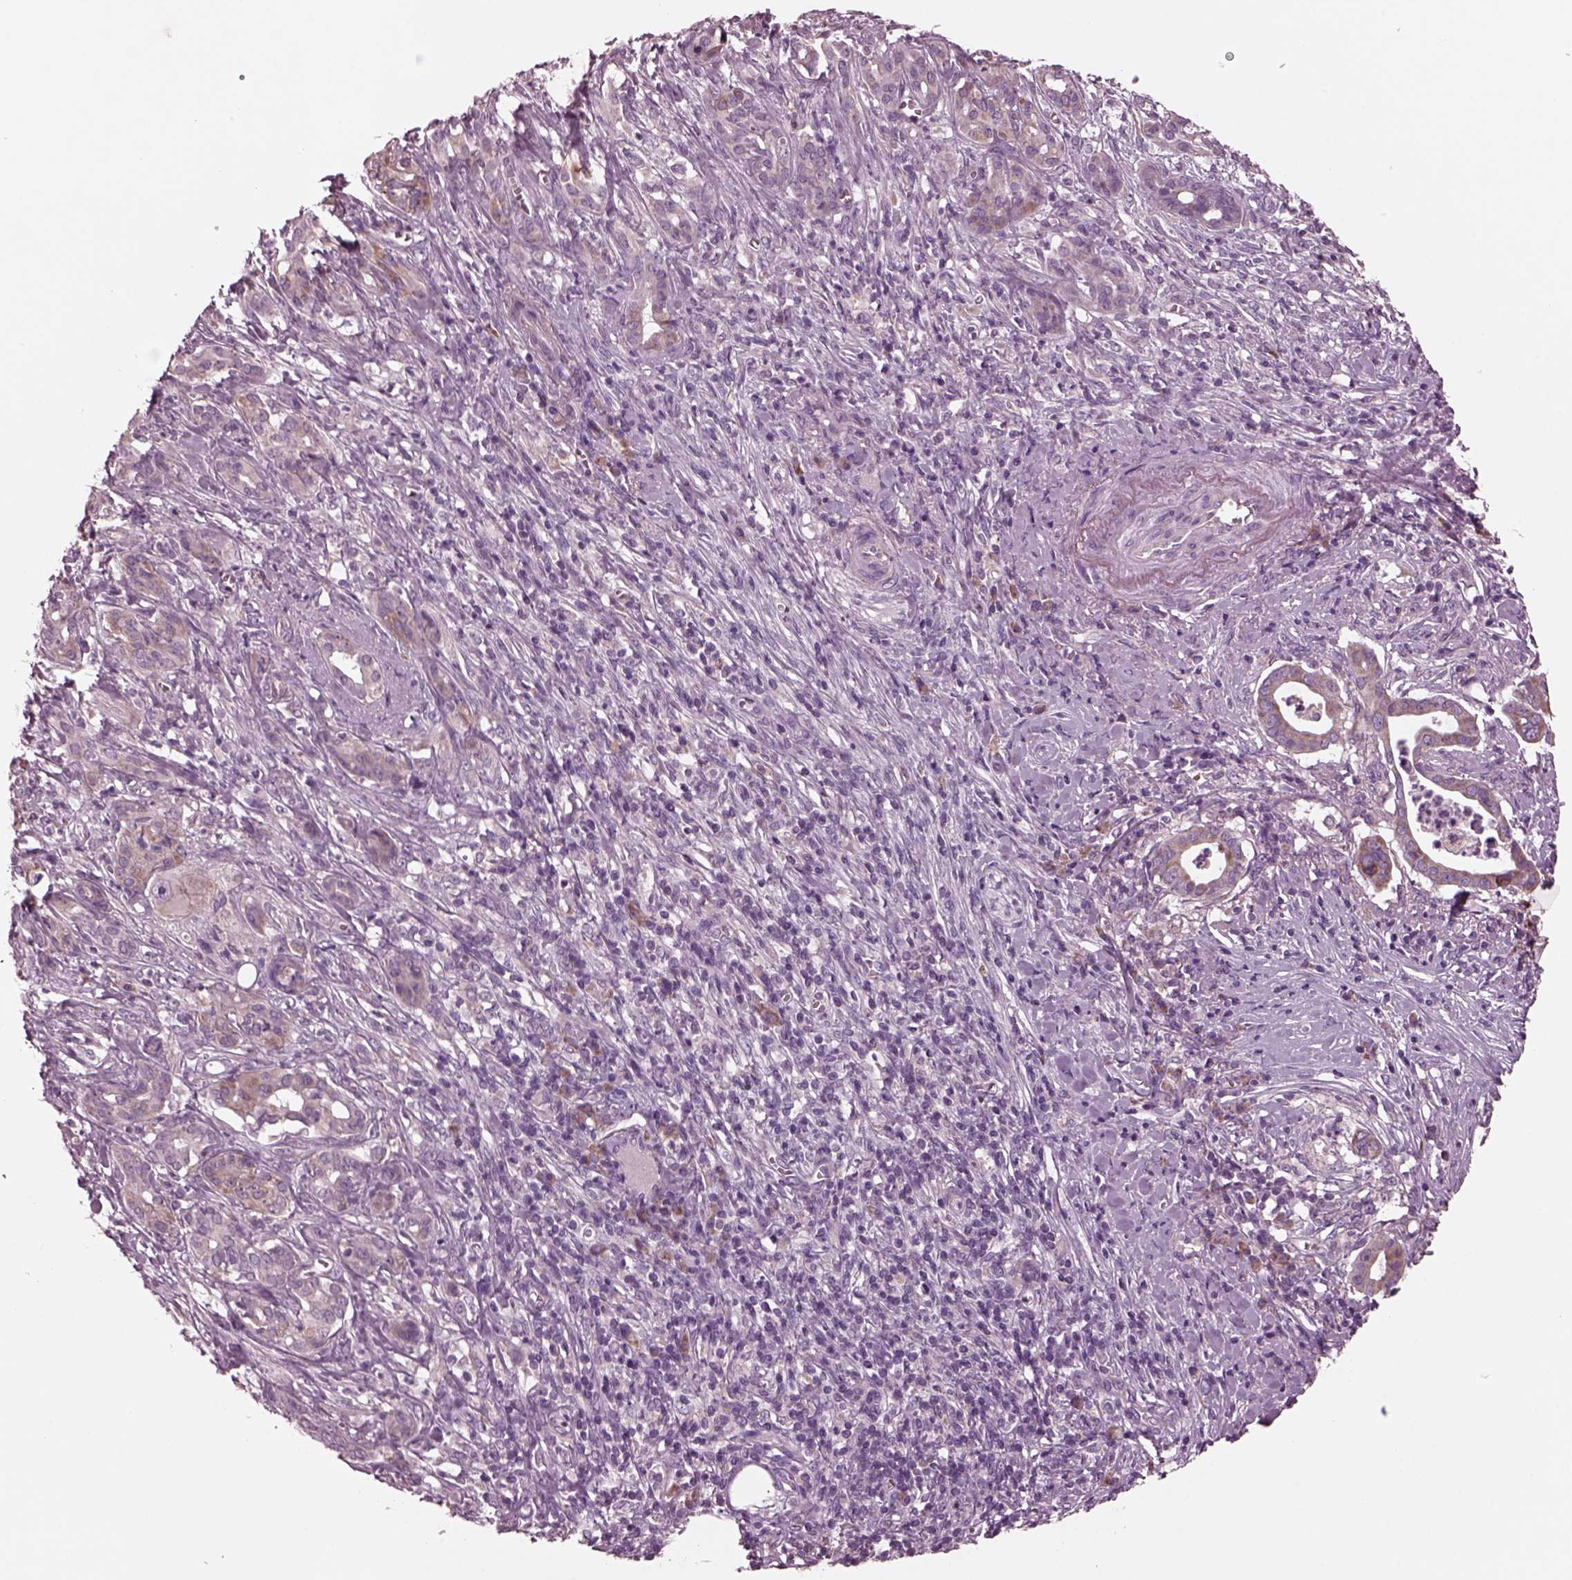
{"staining": {"intensity": "weak", "quantity": "25%-75%", "location": "cytoplasmic/membranous"}, "tissue": "pancreatic cancer", "cell_type": "Tumor cells", "image_type": "cancer", "snomed": [{"axis": "morphology", "description": "Adenocarcinoma, NOS"}, {"axis": "topography", "description": "Pancreas"}], "caption": "This histopathology image reveals pancreatic cancer stained with immunohistochemistry to label a protein in brown. The cytoplasmic/membranous of tumor cells show weak positivity for the protein. Nuclei are counter-stained blue.", "gene": "AP4M1", "patient": {"sex": "male", "age": 61}}